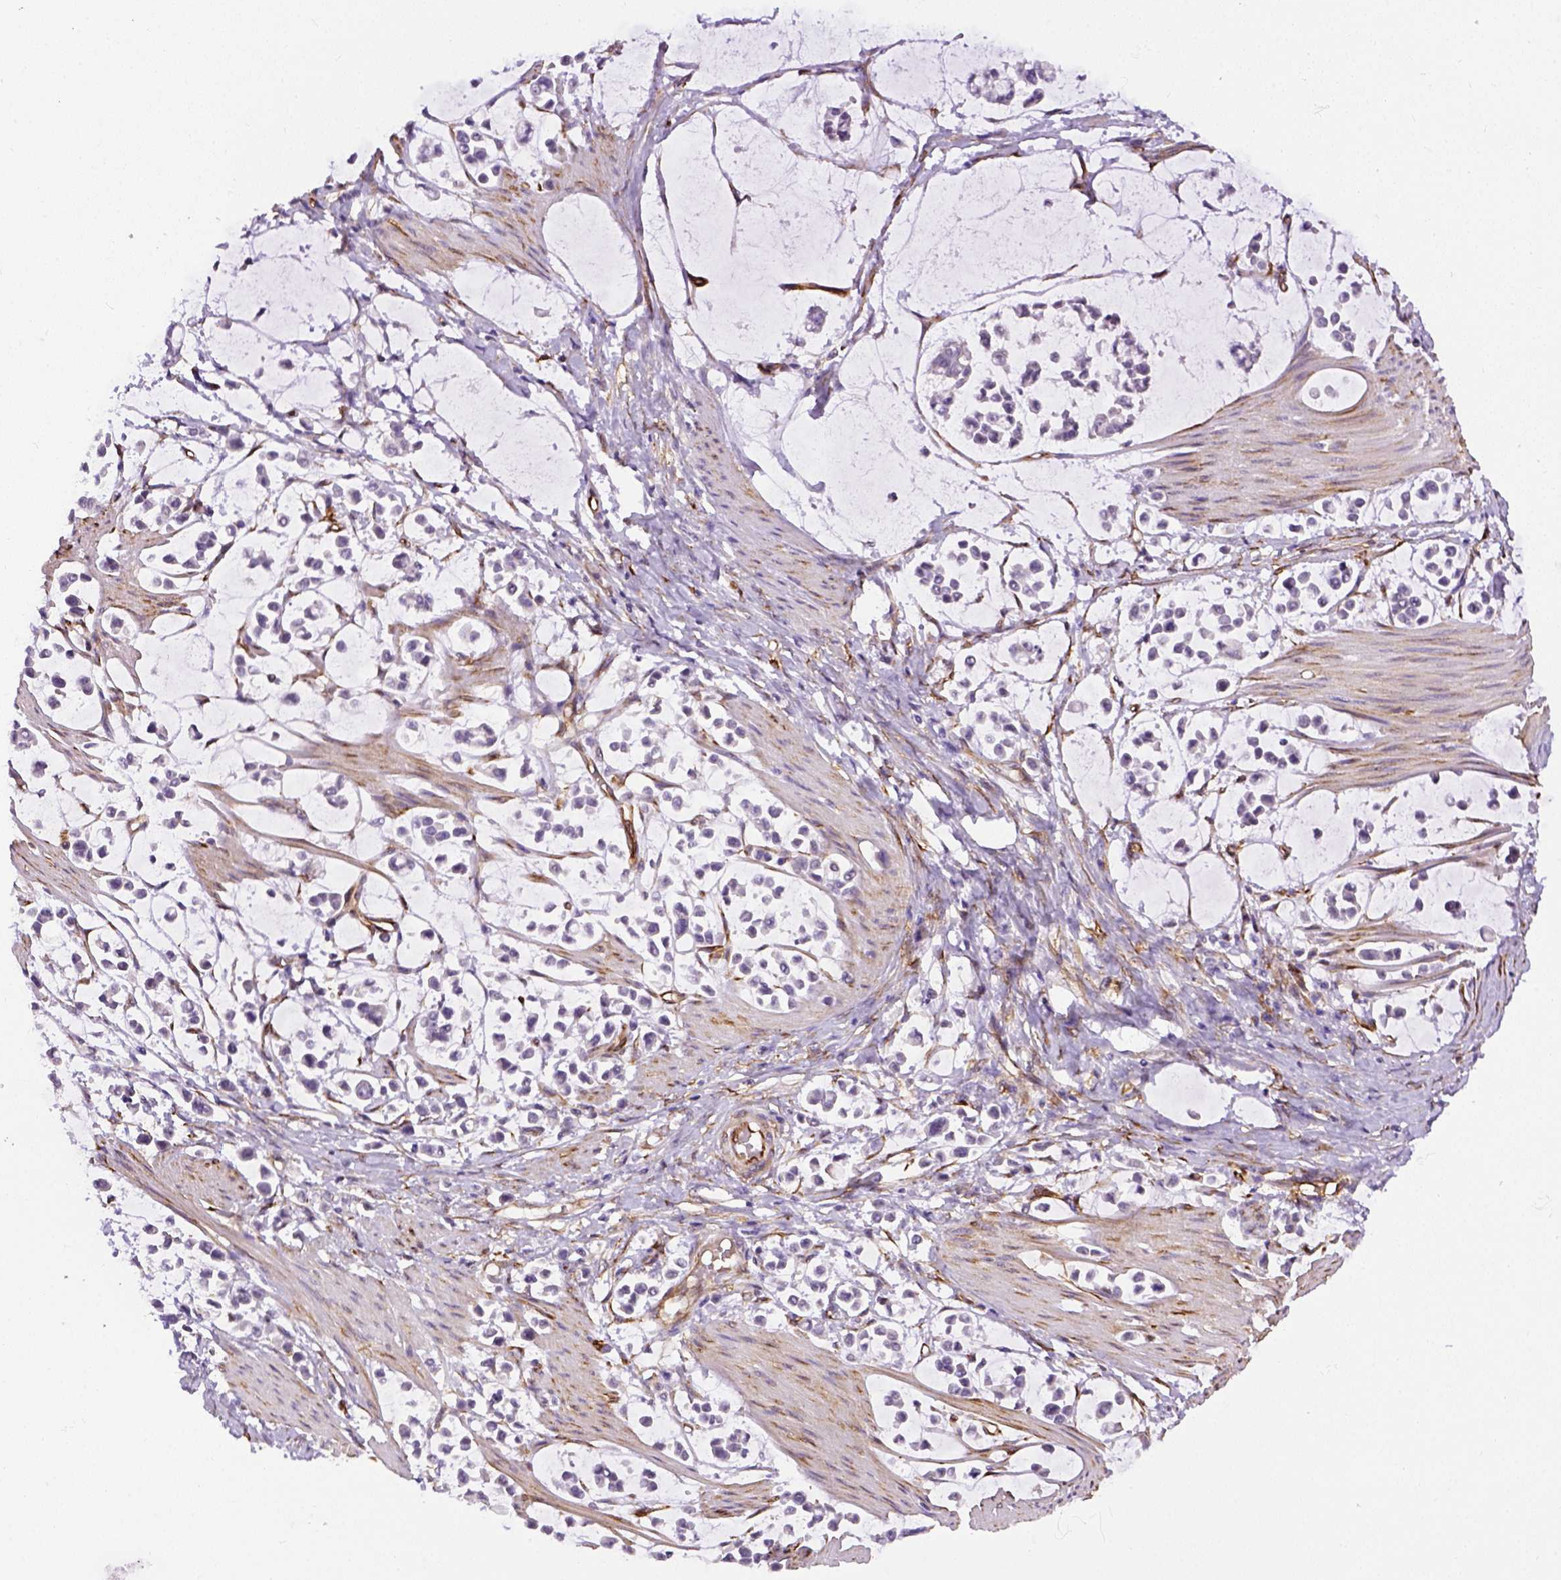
{"staining": {"intensity": "negative", "quantity": "none", "location": "none"}, "tissue": "stomach cancer", "cell_type": "Tumor cells", "image_type": "cancer", "snomed": [{"axis": "morphology", "description": "Adenocarcinoma, NOS"}, {"axis": "topography", "description": "Stomach"}], "caption": "Tumor cells are negative for protein expression in human adenocarcinoma (stomach).", "gene": "KAZN", "patient": {"sex": "male", "age": 82}}